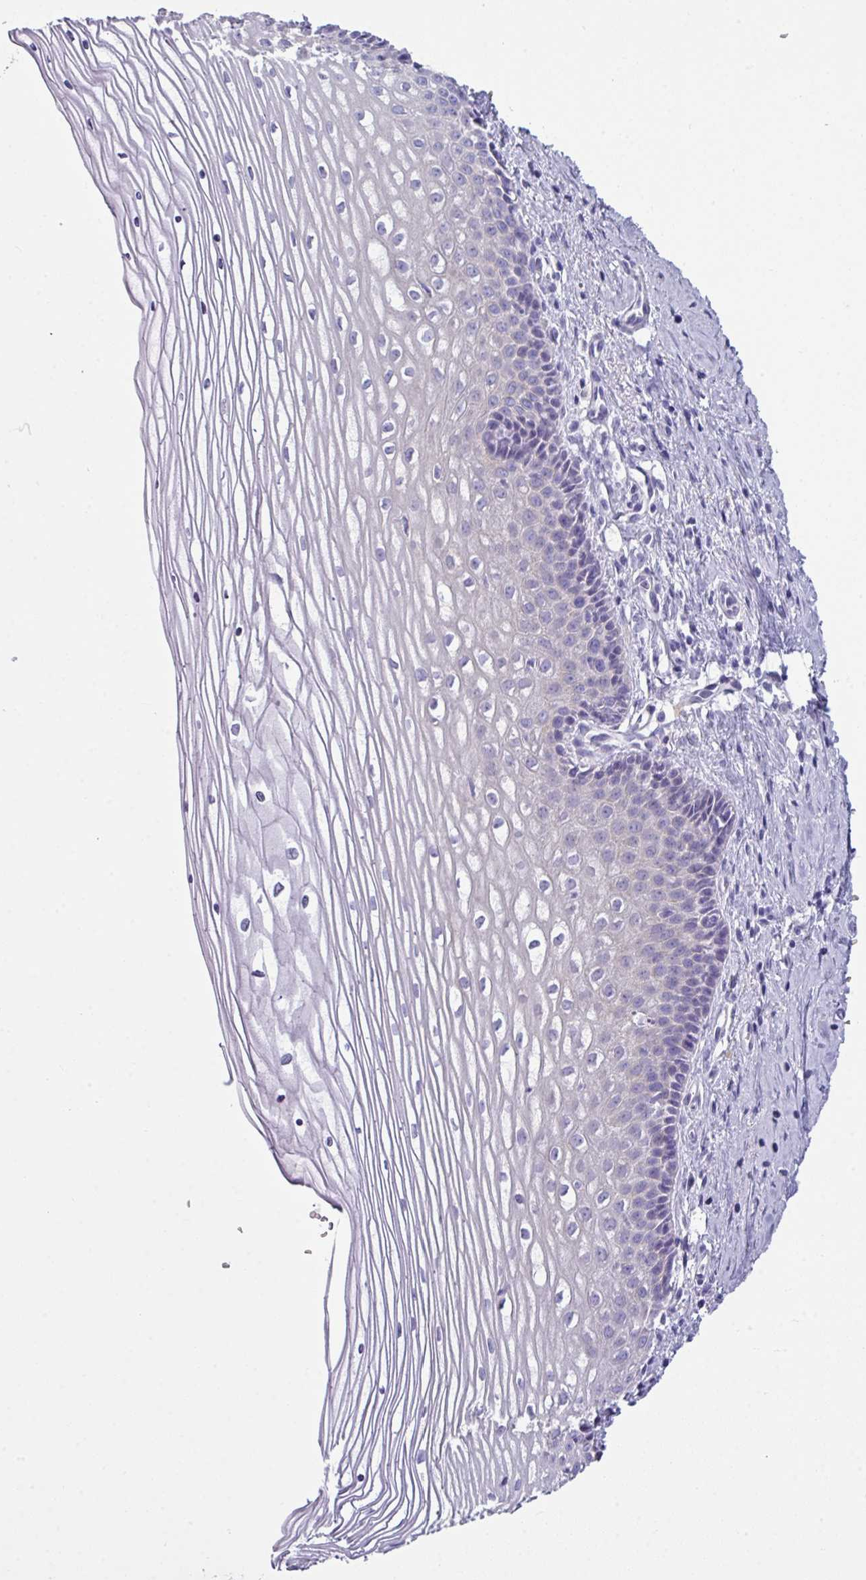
{"staining": {"intensity": "negative", "quantity": "none", "location": "none"}, "tissue": "cervix", "cell_type": "Glandular cells", "image_type": "normal", "snomed": [{"axis": "morphology", "description": "Normal tissue, NOS"}, {"axis": "topography", "description": "Cervix"}], "caption": "This is a micrograph of IHC staining of benign cervix, which shows no expression in glandular cells.", "gene": "ABCC5", "patient": {"sex": "female", "age": 47}}